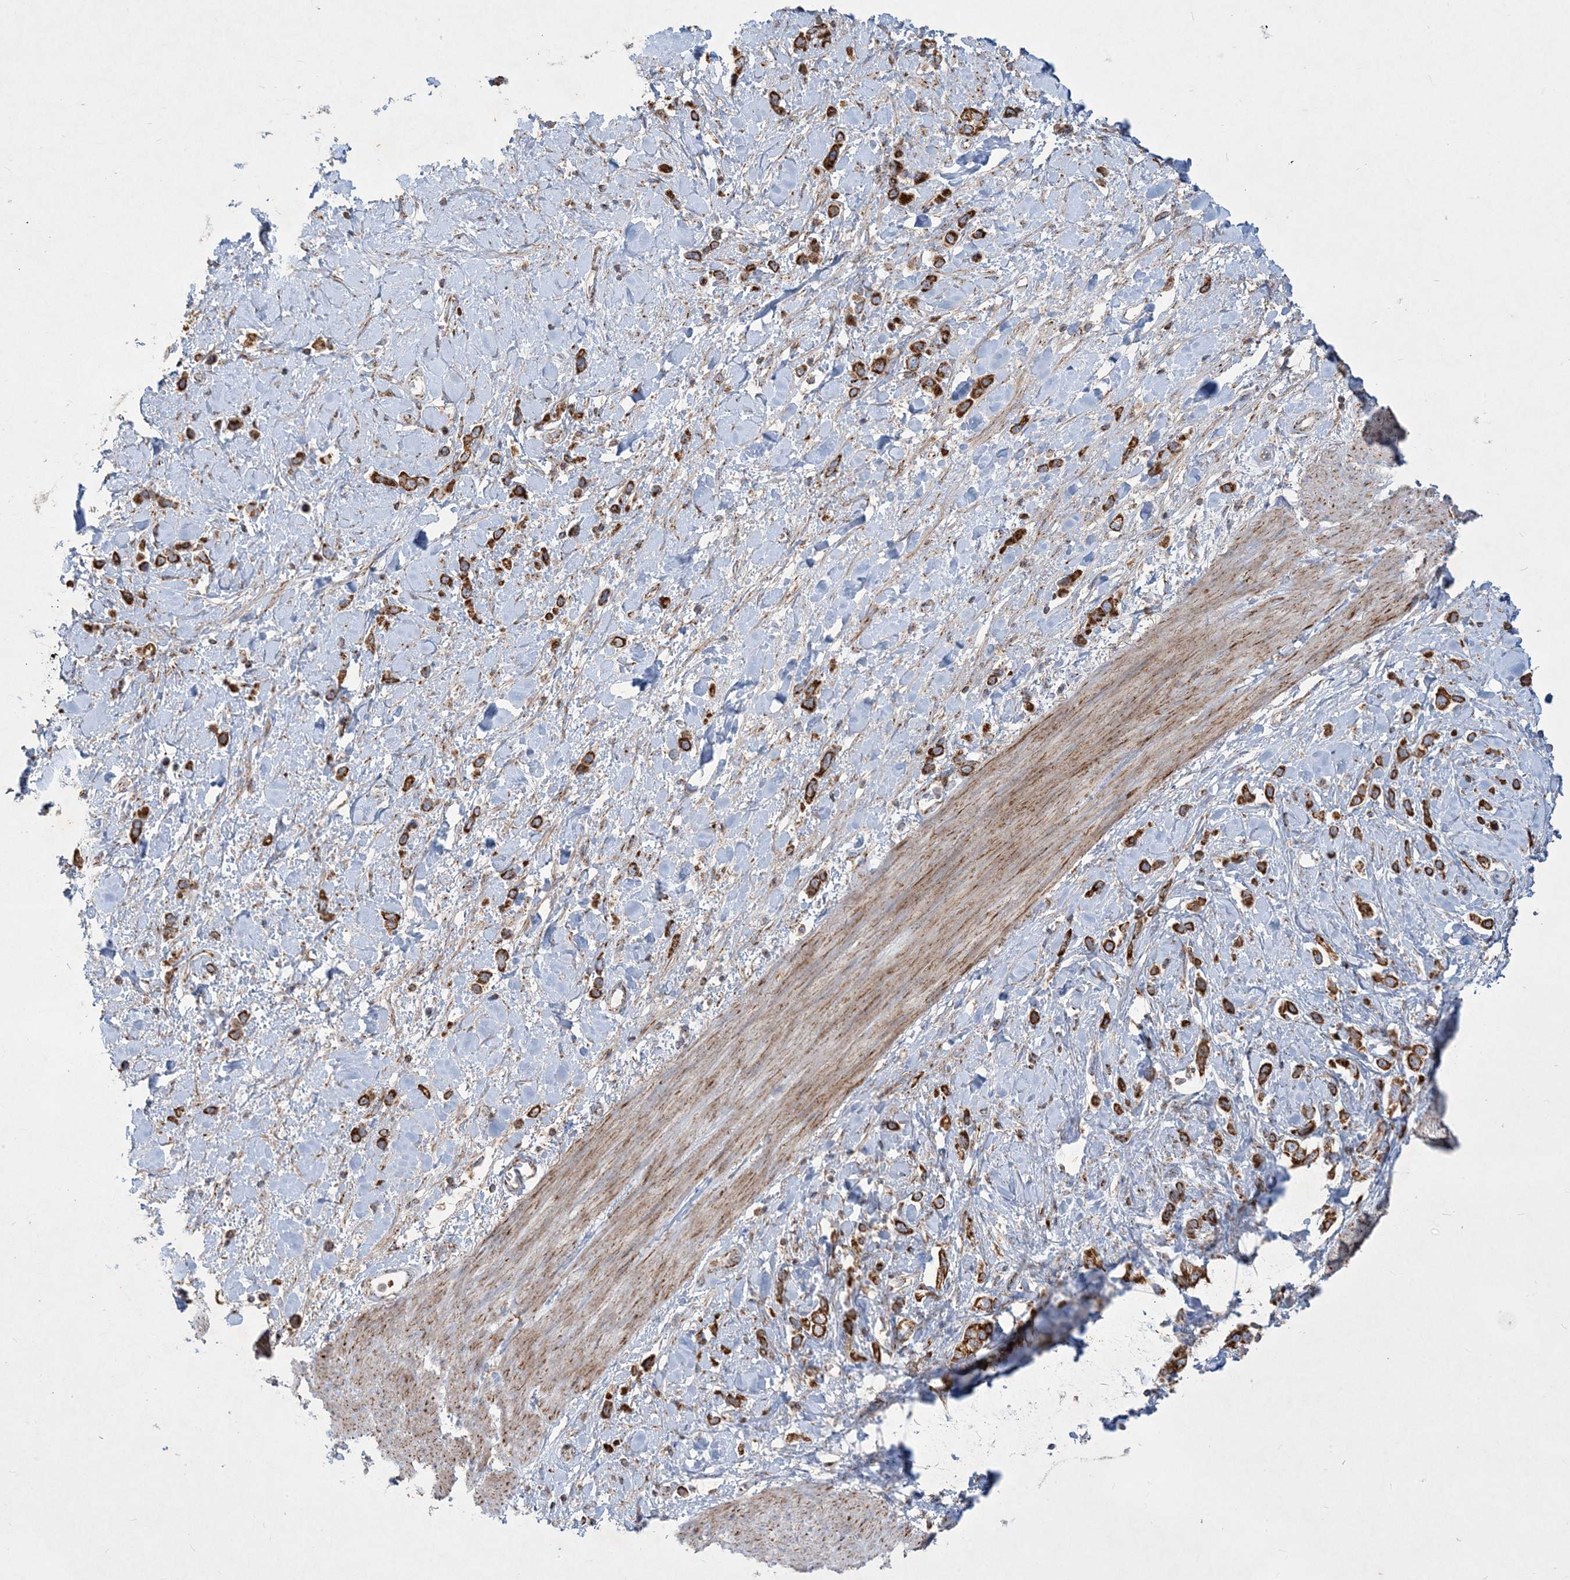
{"staining": {"intensity": "strong", "quantity": ">75%", "location": "cytoplasmic/membranous"}, "tissue": "stomach cancer", "cell_type": "Tumor cells", "image_type": "cancer", "snomed": [{"axis": "morphology", "description": "Normal tissue, NOS"}, {"axis": "morphology", "description": "Adenocarcinoma, NOS"}, {"axis": "topography", "description": "Stomach, upper"}, {"axis": "topography", "description": "Stomach"}], "caption": "Protein expression analysis of human stomach cancer reveals strong cytoplasmic/membranous staining in about >75% of tumor cells.", "gene": "BEND4", "patient": {"sex": "female", "age": 65}}